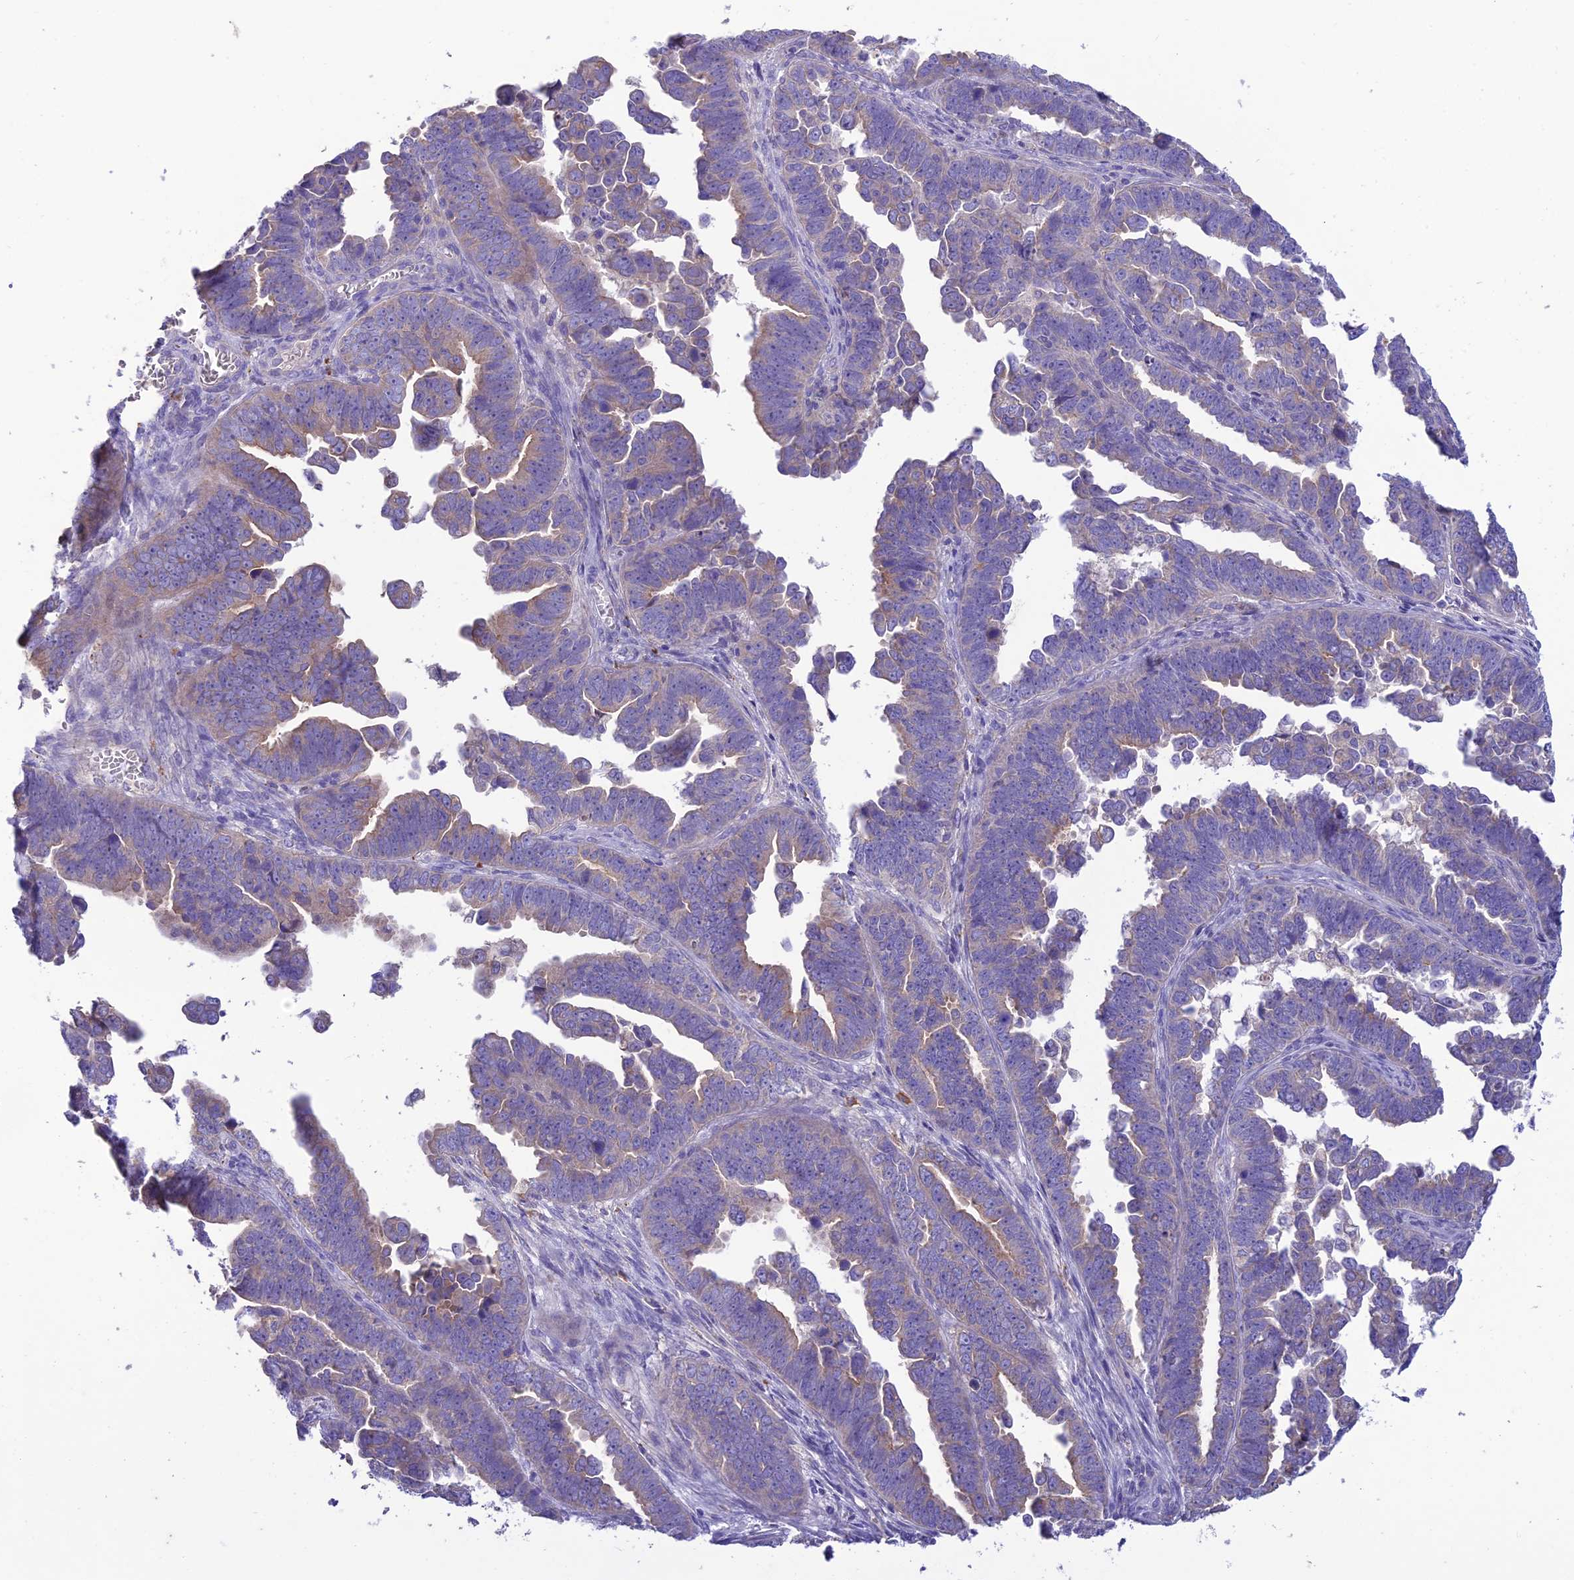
{"staining": {"intensity": "weak", "quantity": "<25%", "location": "cytoplasmic/membranous"}, "tissue": "endometrial cancer", "cell_type": "Tumor cells", "image_type": "cancer", "snomed": [{"axis": "morphology", "description": "Adenocarcinoma, NOS"}, {"axis": "topography", "description": "Endometrium"}], "caption": "IHC histopathology image of neoplastic tissue: adenocarcinoma (endometrial) stained with DAB displays no significant protein expression in tumor cells.", "gene": "SFT2D2", "patient": {"sex": "female", "age": 75}}